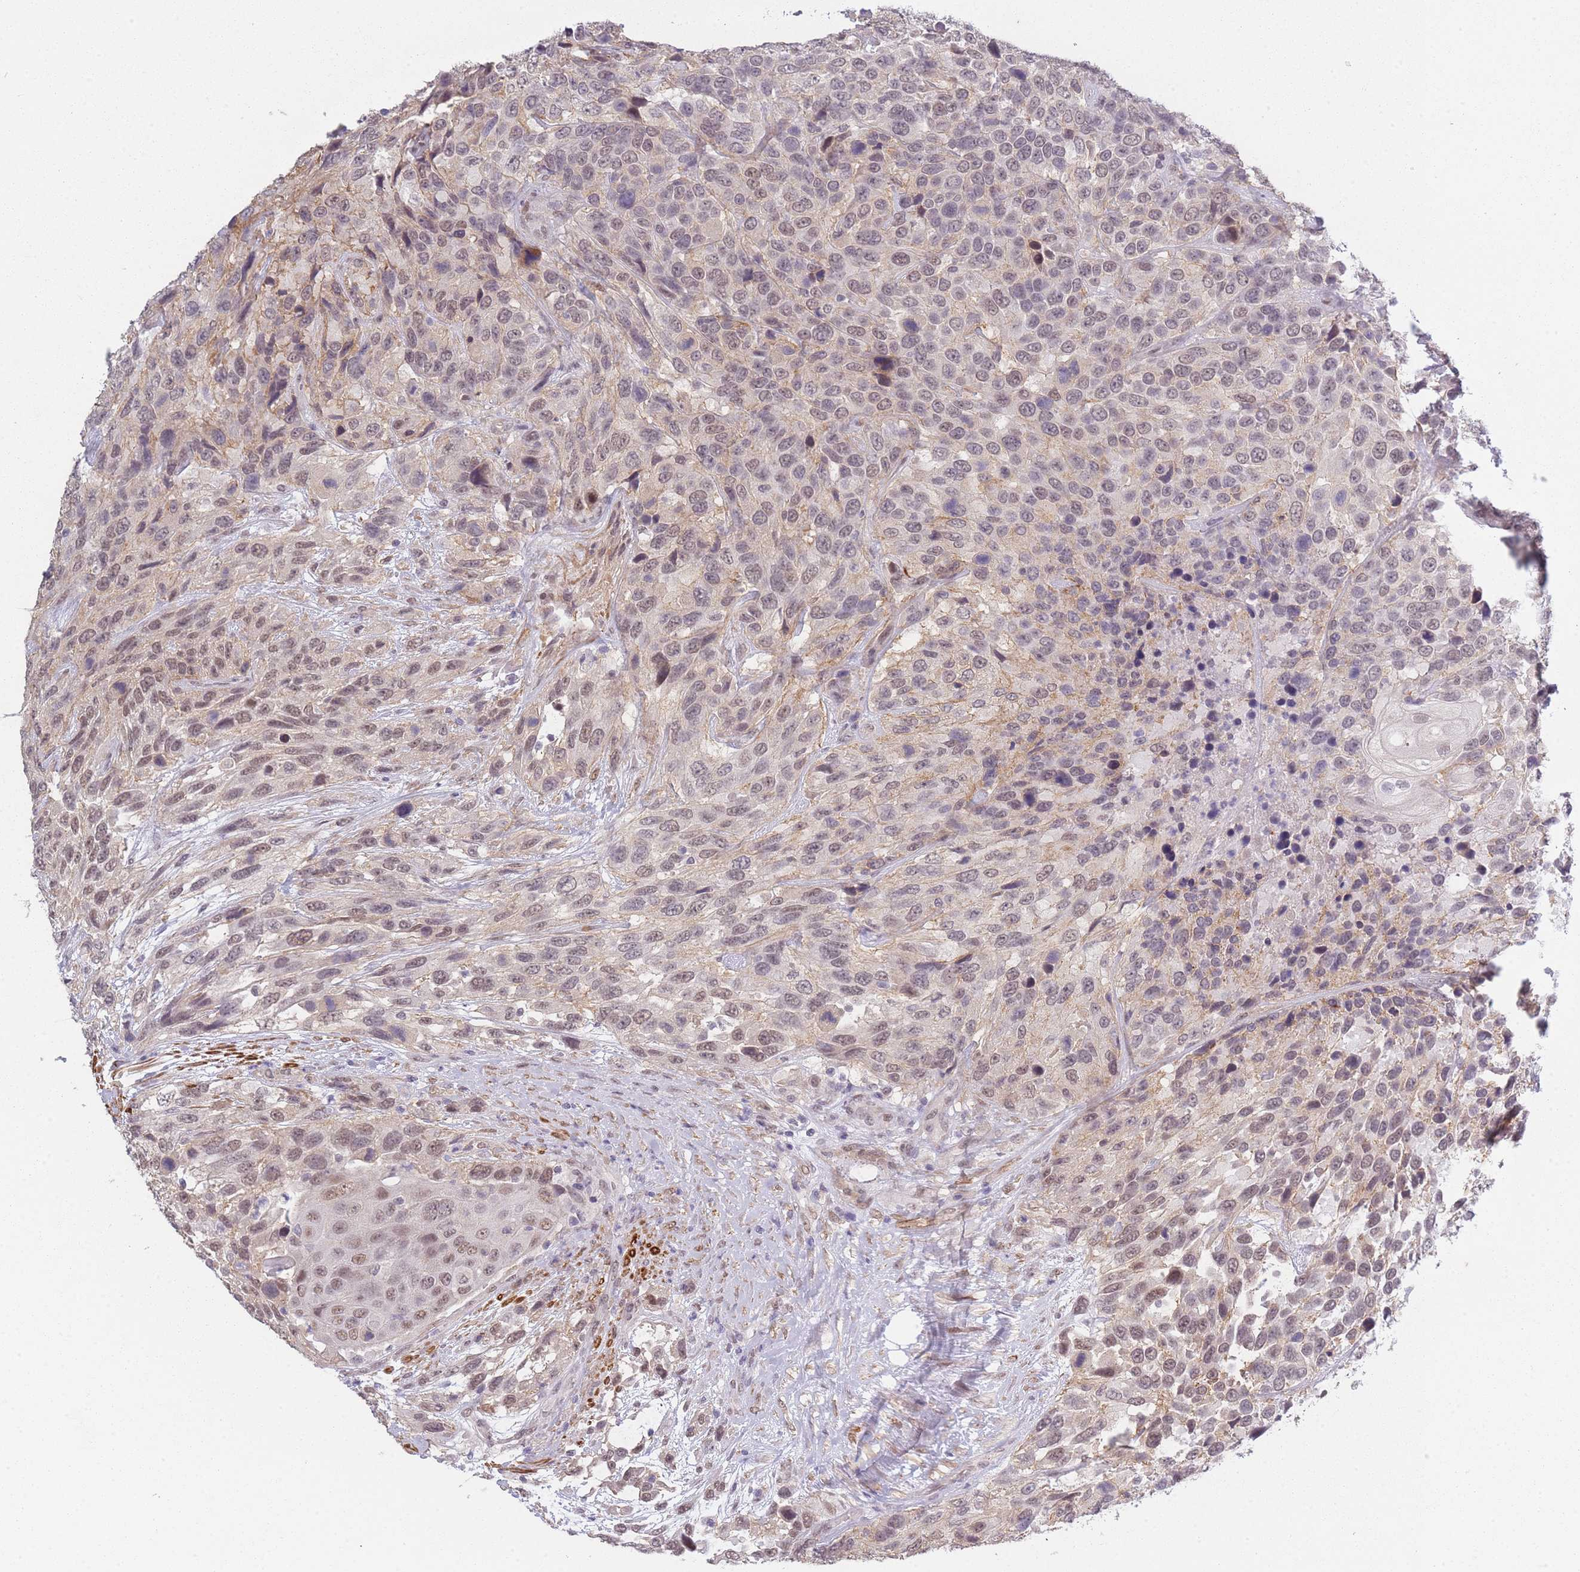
{"staining": {"intensity": "moderate", "quantity": "25%-75%", "location": "nuclear"}, "tissue": "urothelial cancer", "cell_type": "Tumor cells", "image_type": "cancer", "snomed": [{"axis": "morphology", "description": "Urothelial carcinoma, High grade"}, {"axis": "topography", "description": "Urinary bladder"}], "caption": "Moderate nuclear positivity is identified in about 25%-75% of tumor cells in urothelial cancer.", "gene": "SIN3B", "patient": {"sex": "female", "age": 70}}